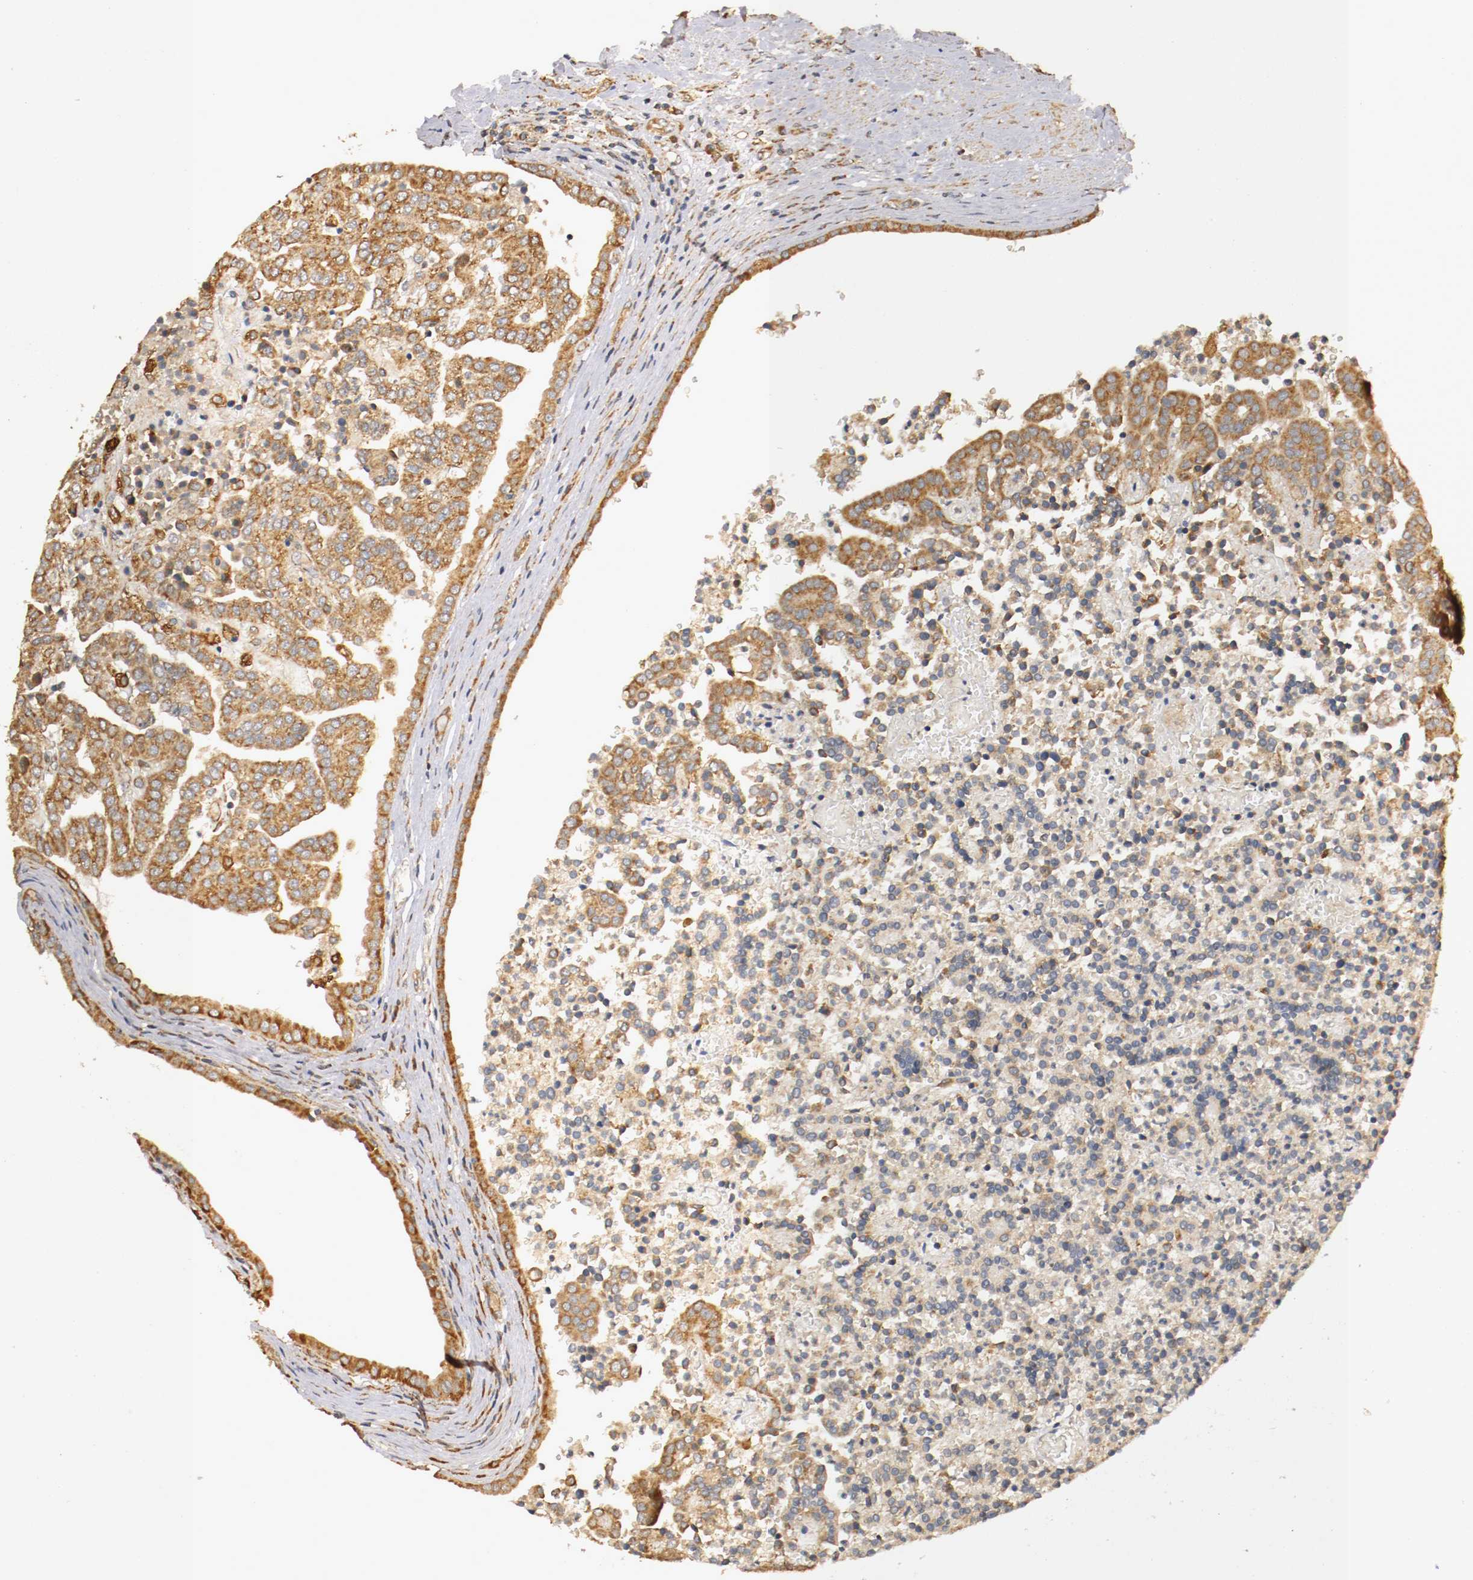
{"staining": {"intensity": "moderate", "quantity": ">75%", "location": "cytoplasmic/membranous"}, "tissue": "renal cancer", "cell_type": "Tumor cells", "image_type": "cancer", "snomed": [{"axis": "morphology", "description": "Adenocarcinoma, NOS"}, {"axis": "topography", "description": "Kidney"}], "caption": "Immunohistochemical staining of renal cancer (adenocarcinoma) displays medium levels of moderate cytoplasmic/membranous protein positivity in approximately >75% of tumor cells.", "gene": "VEZT", "patient": {"sex": "male", "age": 61}}